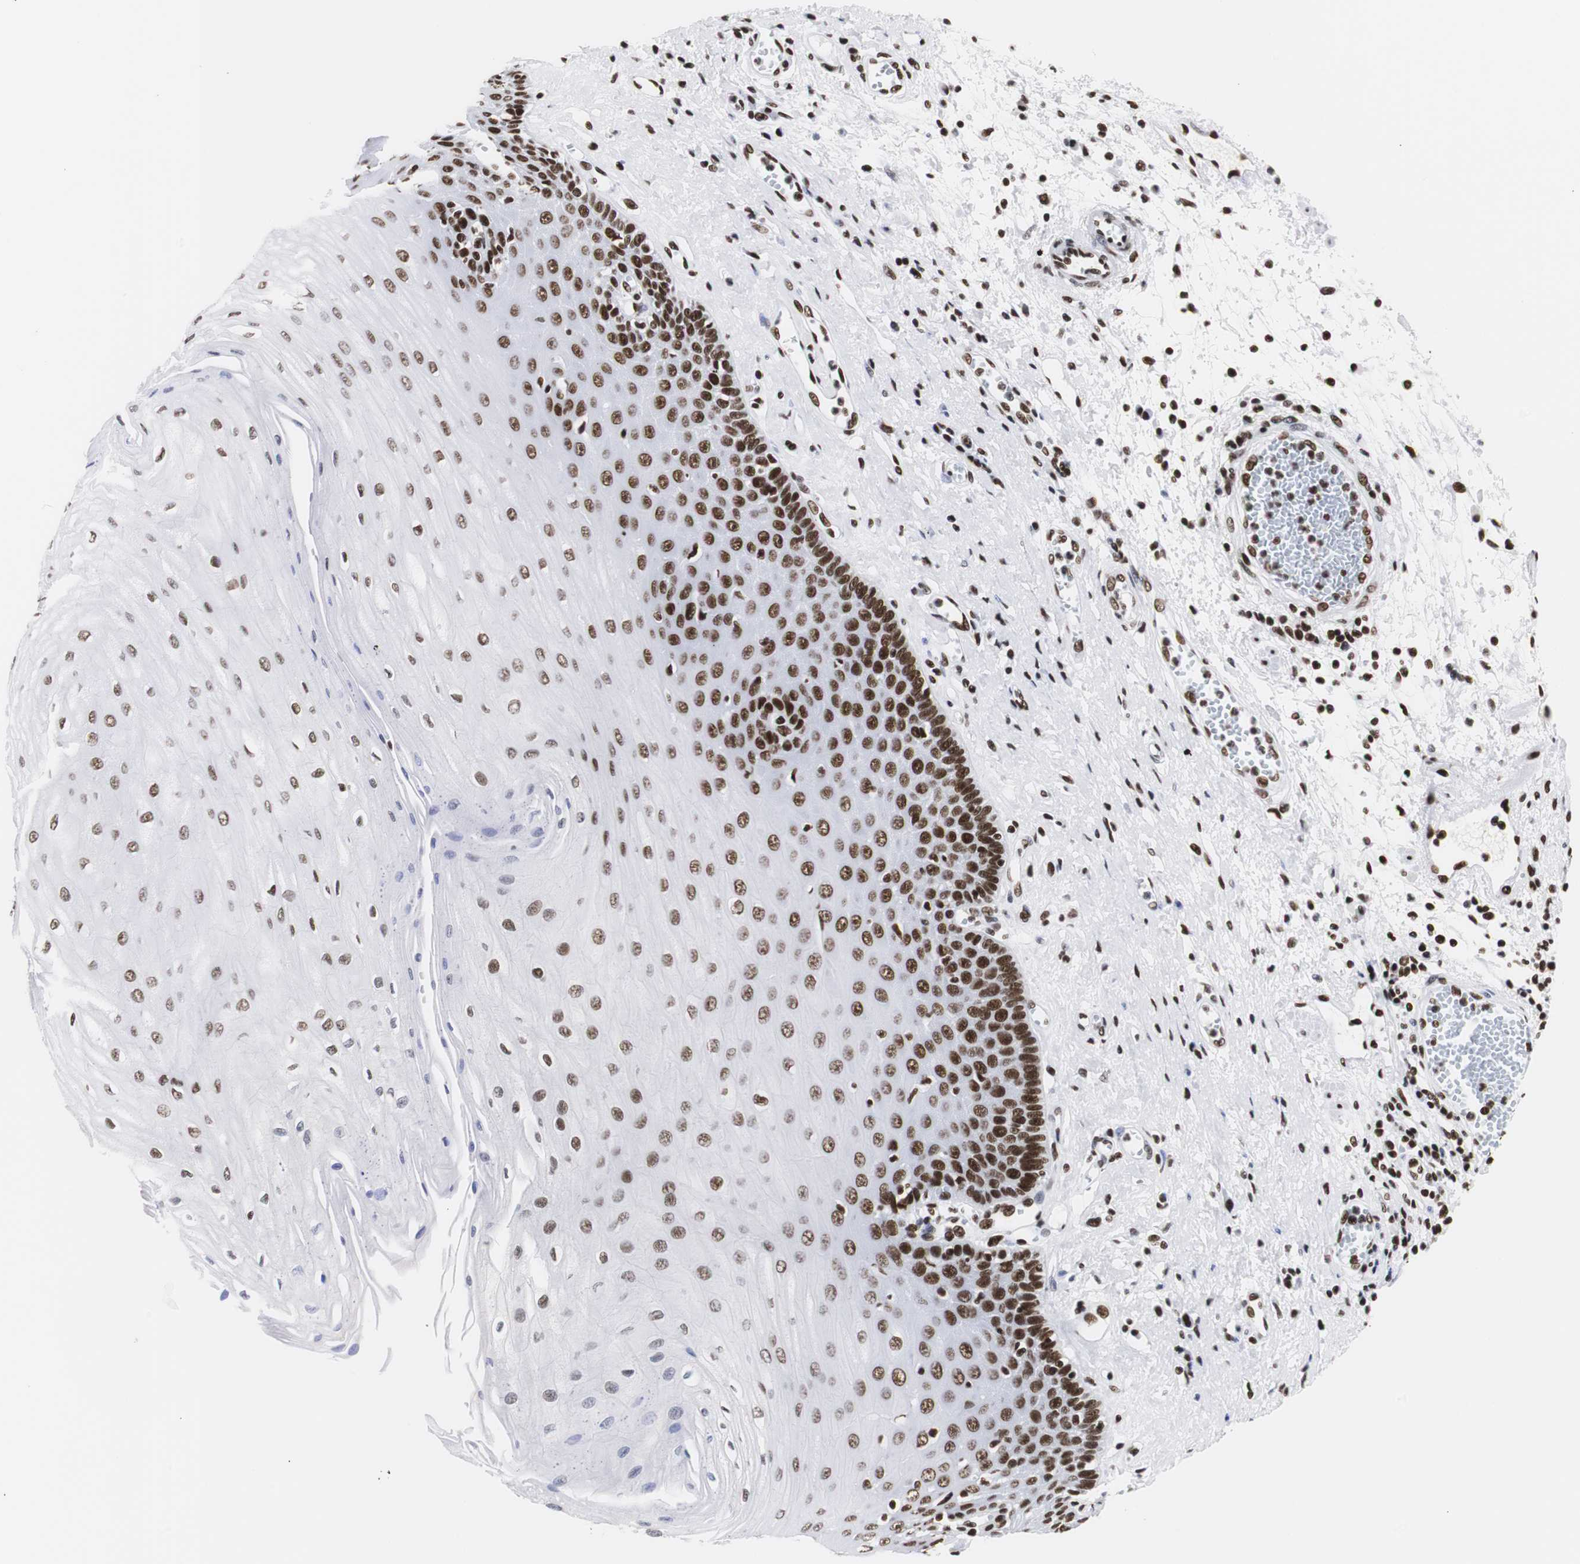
{"staining": {"intensity": "strong", "quantity": ">75%", "location": "nuclear"}, "tissue": "esophagus", "cell_type": "Squamous epithelial cells", "image_type": "normal", "snomed": [{"axis": "morphology", "description": "Normal tissue, NOS"}, {"axis": "morphology", "description": "Squamous cell carcinoma, NOS"}, {"axis": "topography", "description": "Esophagus"}], "caption": "Brown immunohistochemical staining in benign esophagus exhibits strong nuclear positivity in approximately >75% of squamous epithelial cells. (brown staining indicates protein expression, while blue staining denotes nuclei).", "gene": "HNRNPH2", "patient": {"sex": "male", "age": 65}}